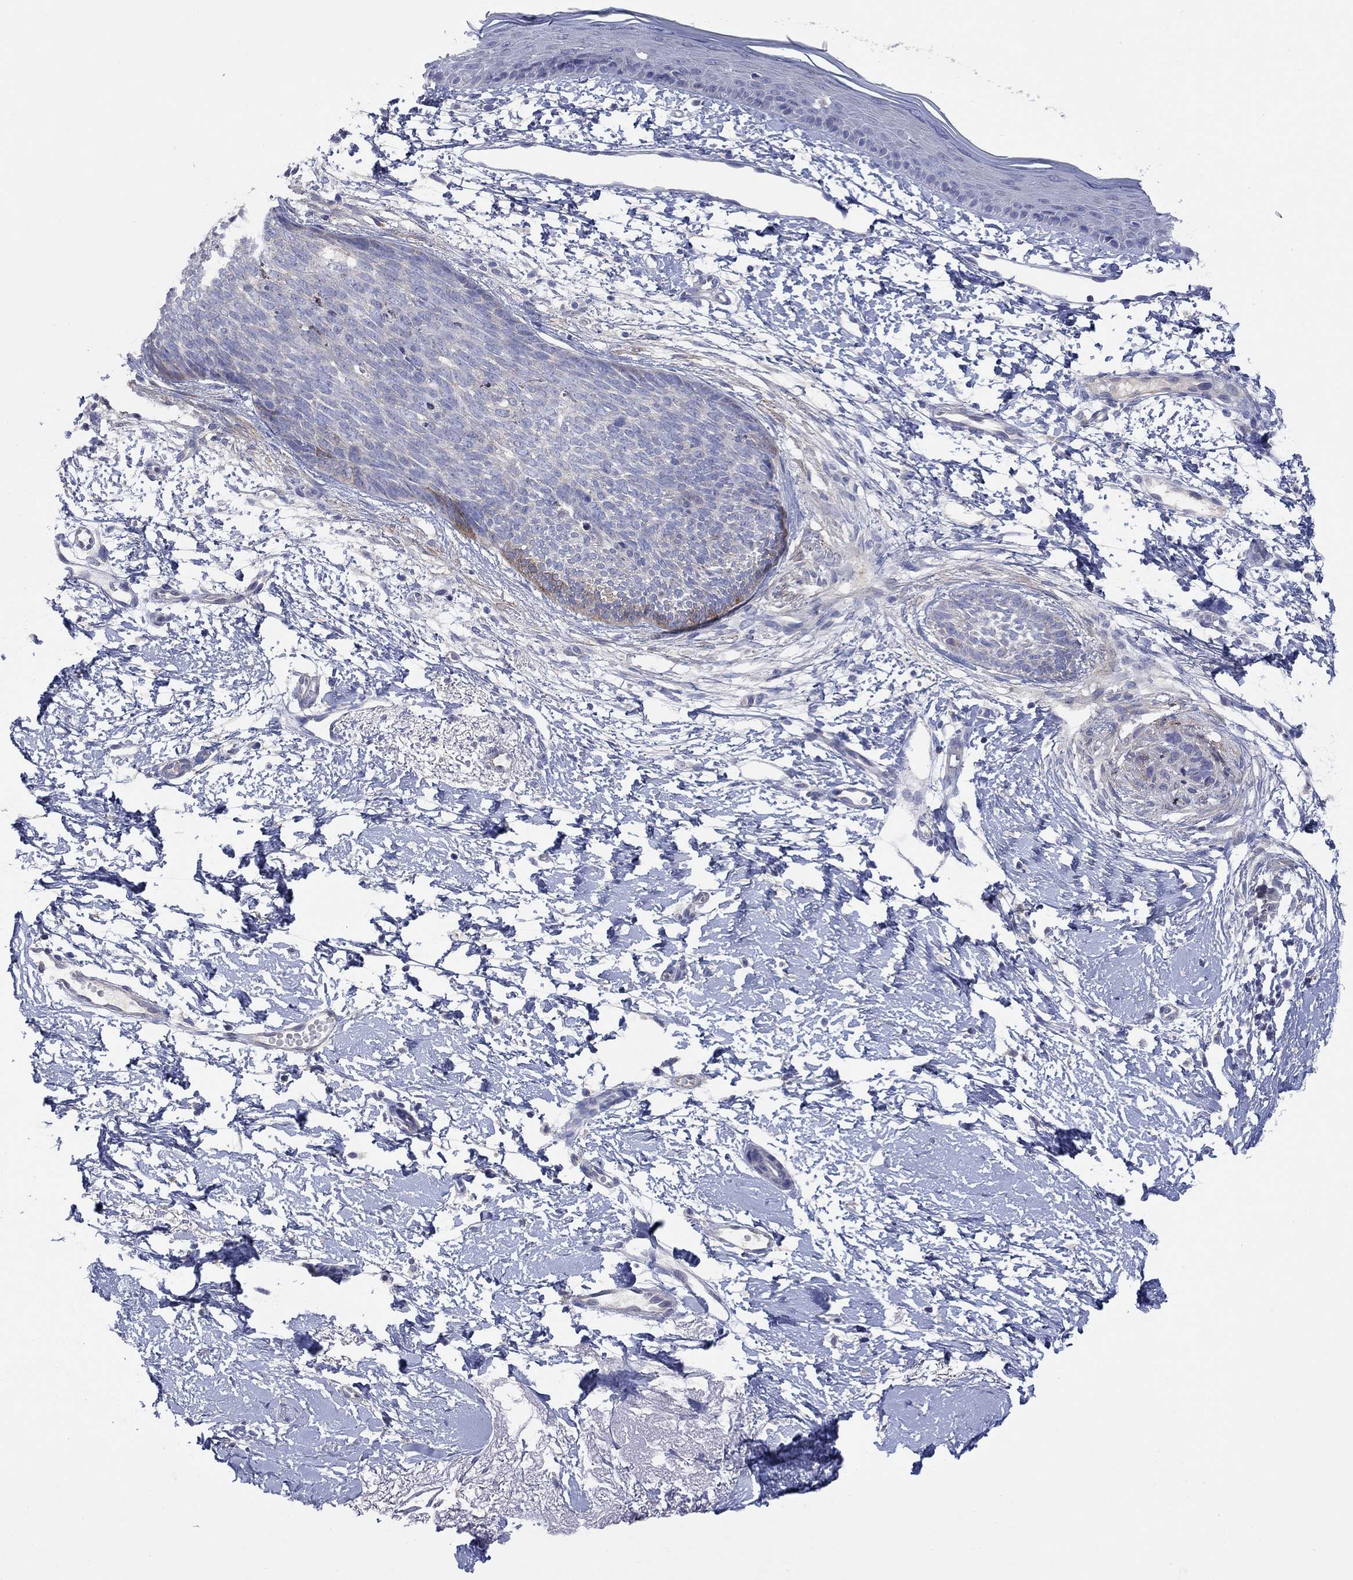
{"staining": {"intensity": "moderate", "quantity": "<25%", "location": "cytoplasmic/membranous"}, "tissue": "skin cancer", "cell_type": "Tumor cells", "image_type": "cancer", "snomed": [{"axis": "morphology", "description": "Normal tissue, NOS"}, {"axis": "morphology", "description": "Basal cell carcinoma"}, {"axis": "topography", "description": "Skin"}], "caption": "Immunohistochemistry (IHC) (DAB (3,3'-diaminobenzidine)) staining of human basal cell carcinoma (skin) reveals moderate cytoplasmic/membranous protein staining in approximately <25% of tumor cells. (DAB (3,3'-diaminobenzidine) = brown stain, brightfield microscopy at high magnification).", "gene": "CLVS1", "patient": {"sex": "male", "age": 84}}